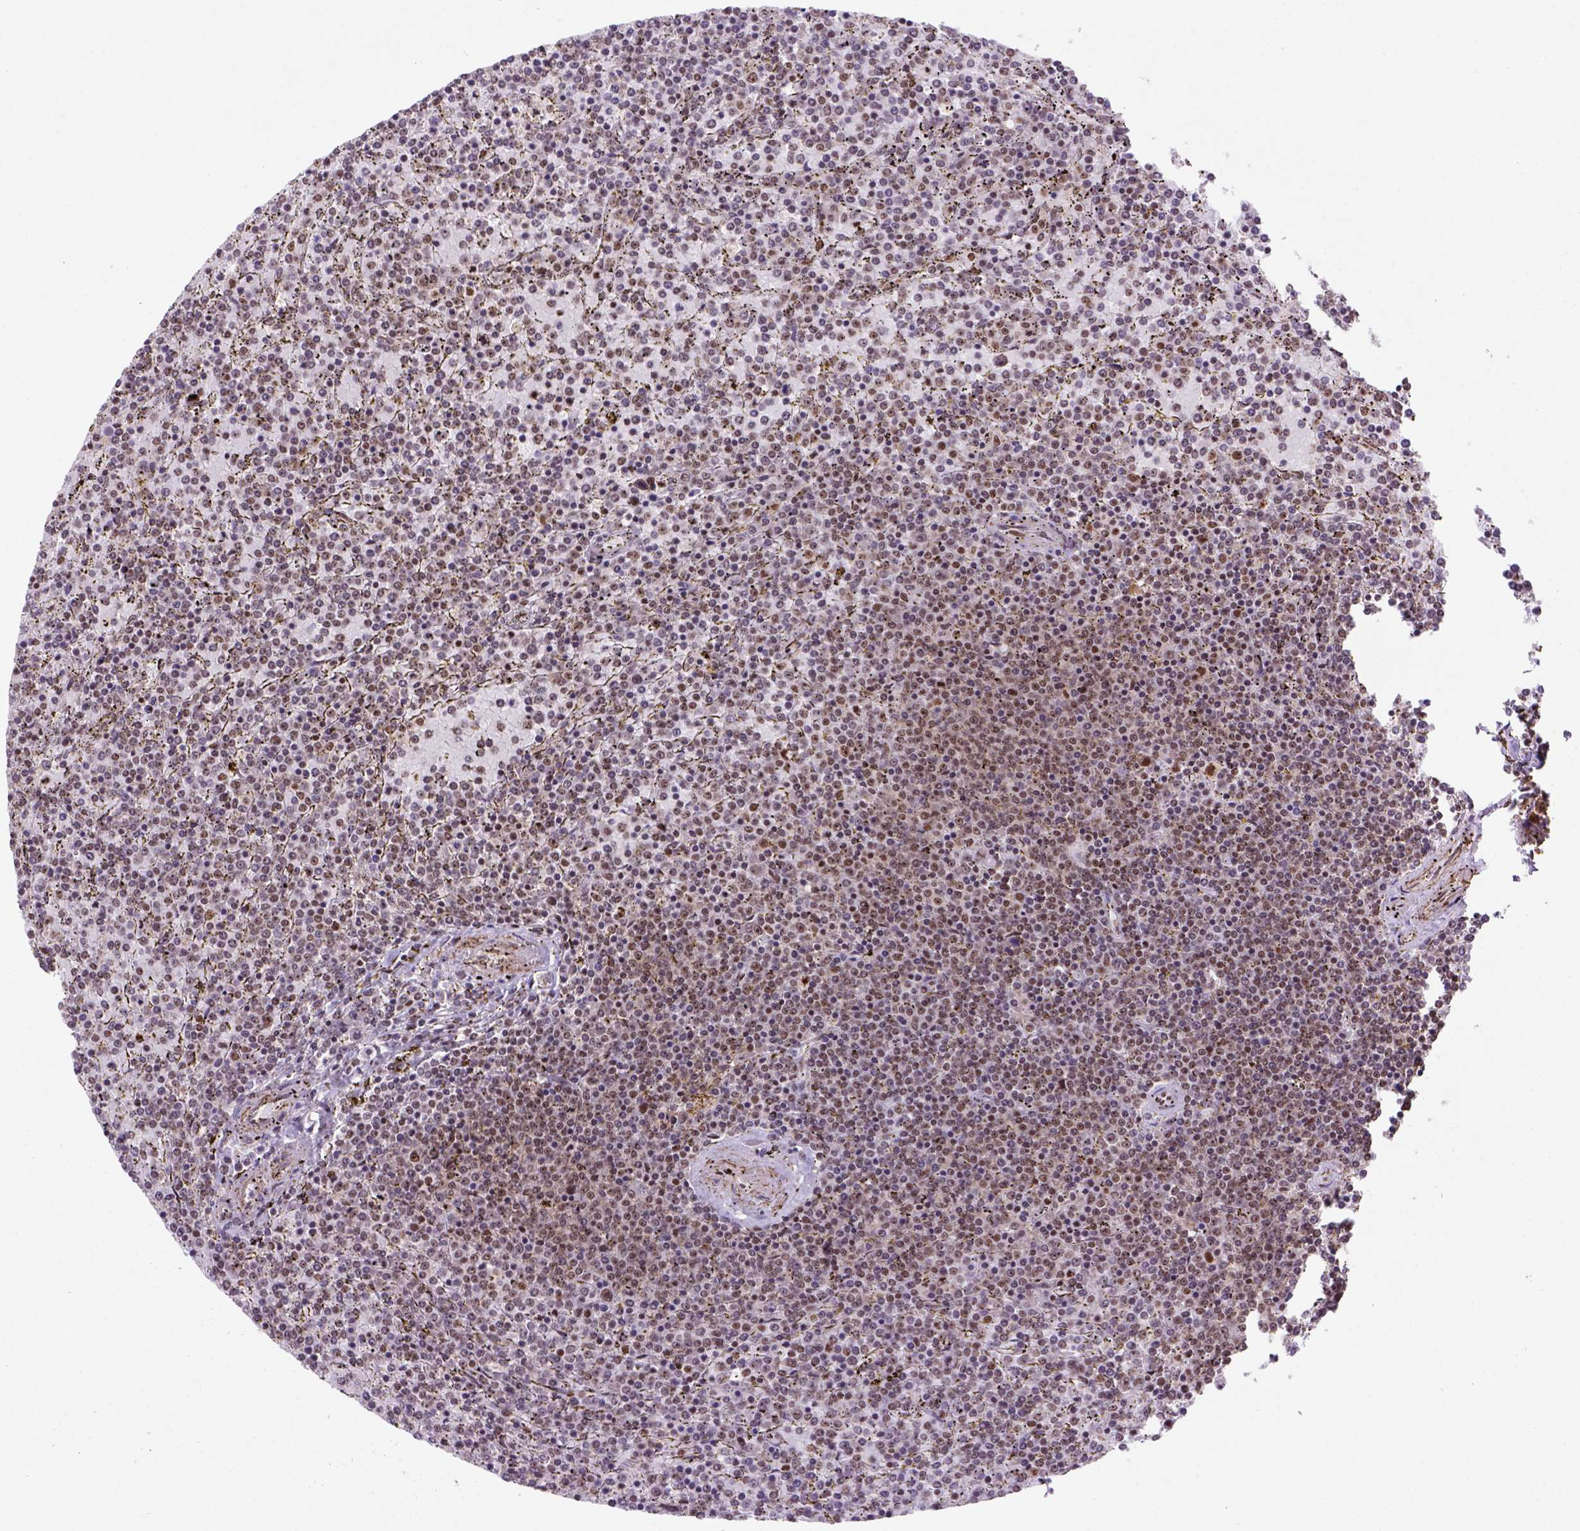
{"staining": {"intensity": "moderate", "quantity": ">75%", "location": "nuclear"}, "tissue": "lymphoma", "cell_type": "Tumor cells", "image_type": "cancer", "snomed": [{"axis": "morphology", "description": "Malignant lymphoma, non-Hodgkin's type, Low grade"}, {"axis": "topography", "description": "Spleen"}], "caption": "The immunohistochemical stain shows moderate nuclear staining in tumor cells of lymphoma tissue.", "gene": "NSMCE2", "patient": {"sex": "female", "age": 77}}